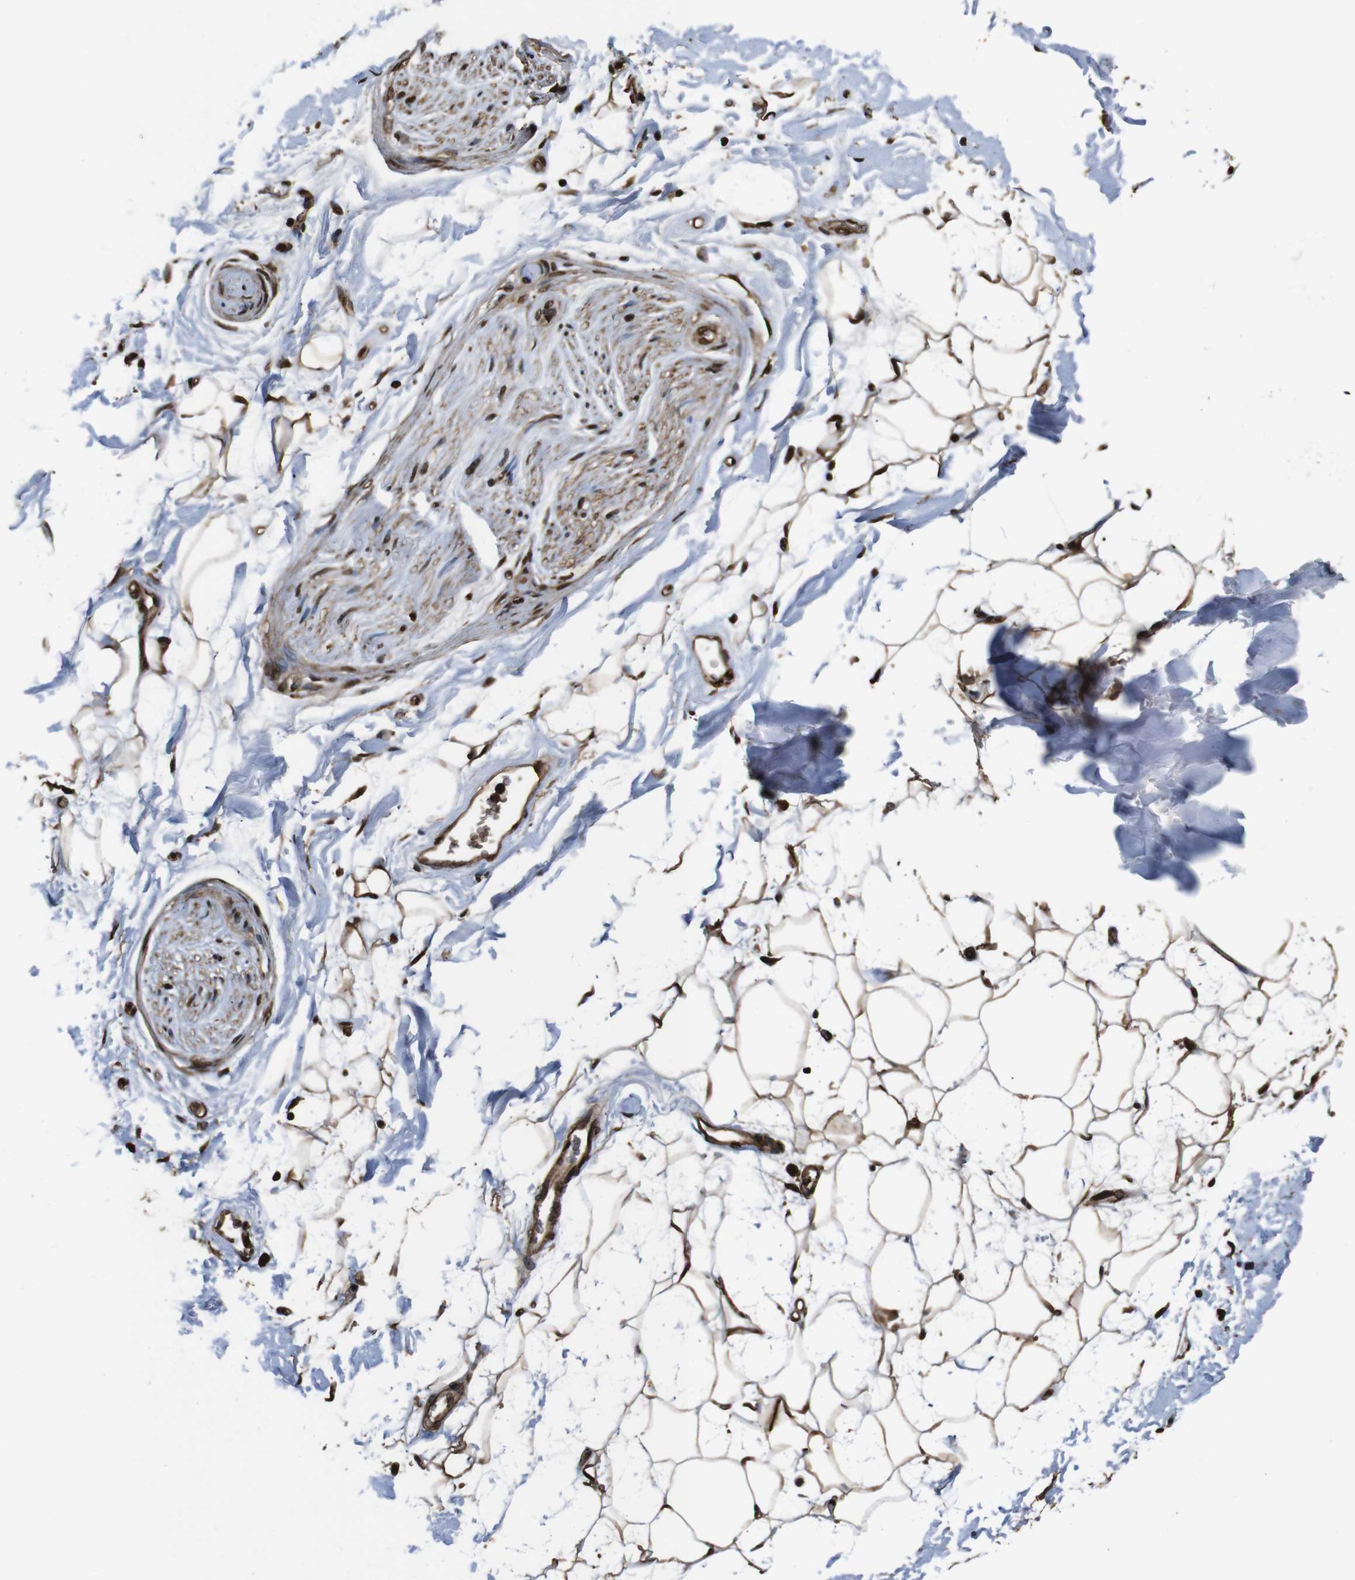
{"staining": {"intensity": "strong", "quantity": ">75%", "location": "cytoplasmic/membranous,nuclear"}, "tissue": "adipose tissue", "cell_type": "Adipocytes", "image_type": "normal", "snomed": [{"axis": "morphology", "description": "Normal tissue, NOS"}, {"axis": "topography", "description": "Soft tissue"}], "caption": "A brown stain highlights strong cytoplasmic/membranous,nuclear positivity of a protein in adipocytes of unremarkable adipose tissue.", "gene": "VCP", "patient": {"sex": "male", "age": 72}}